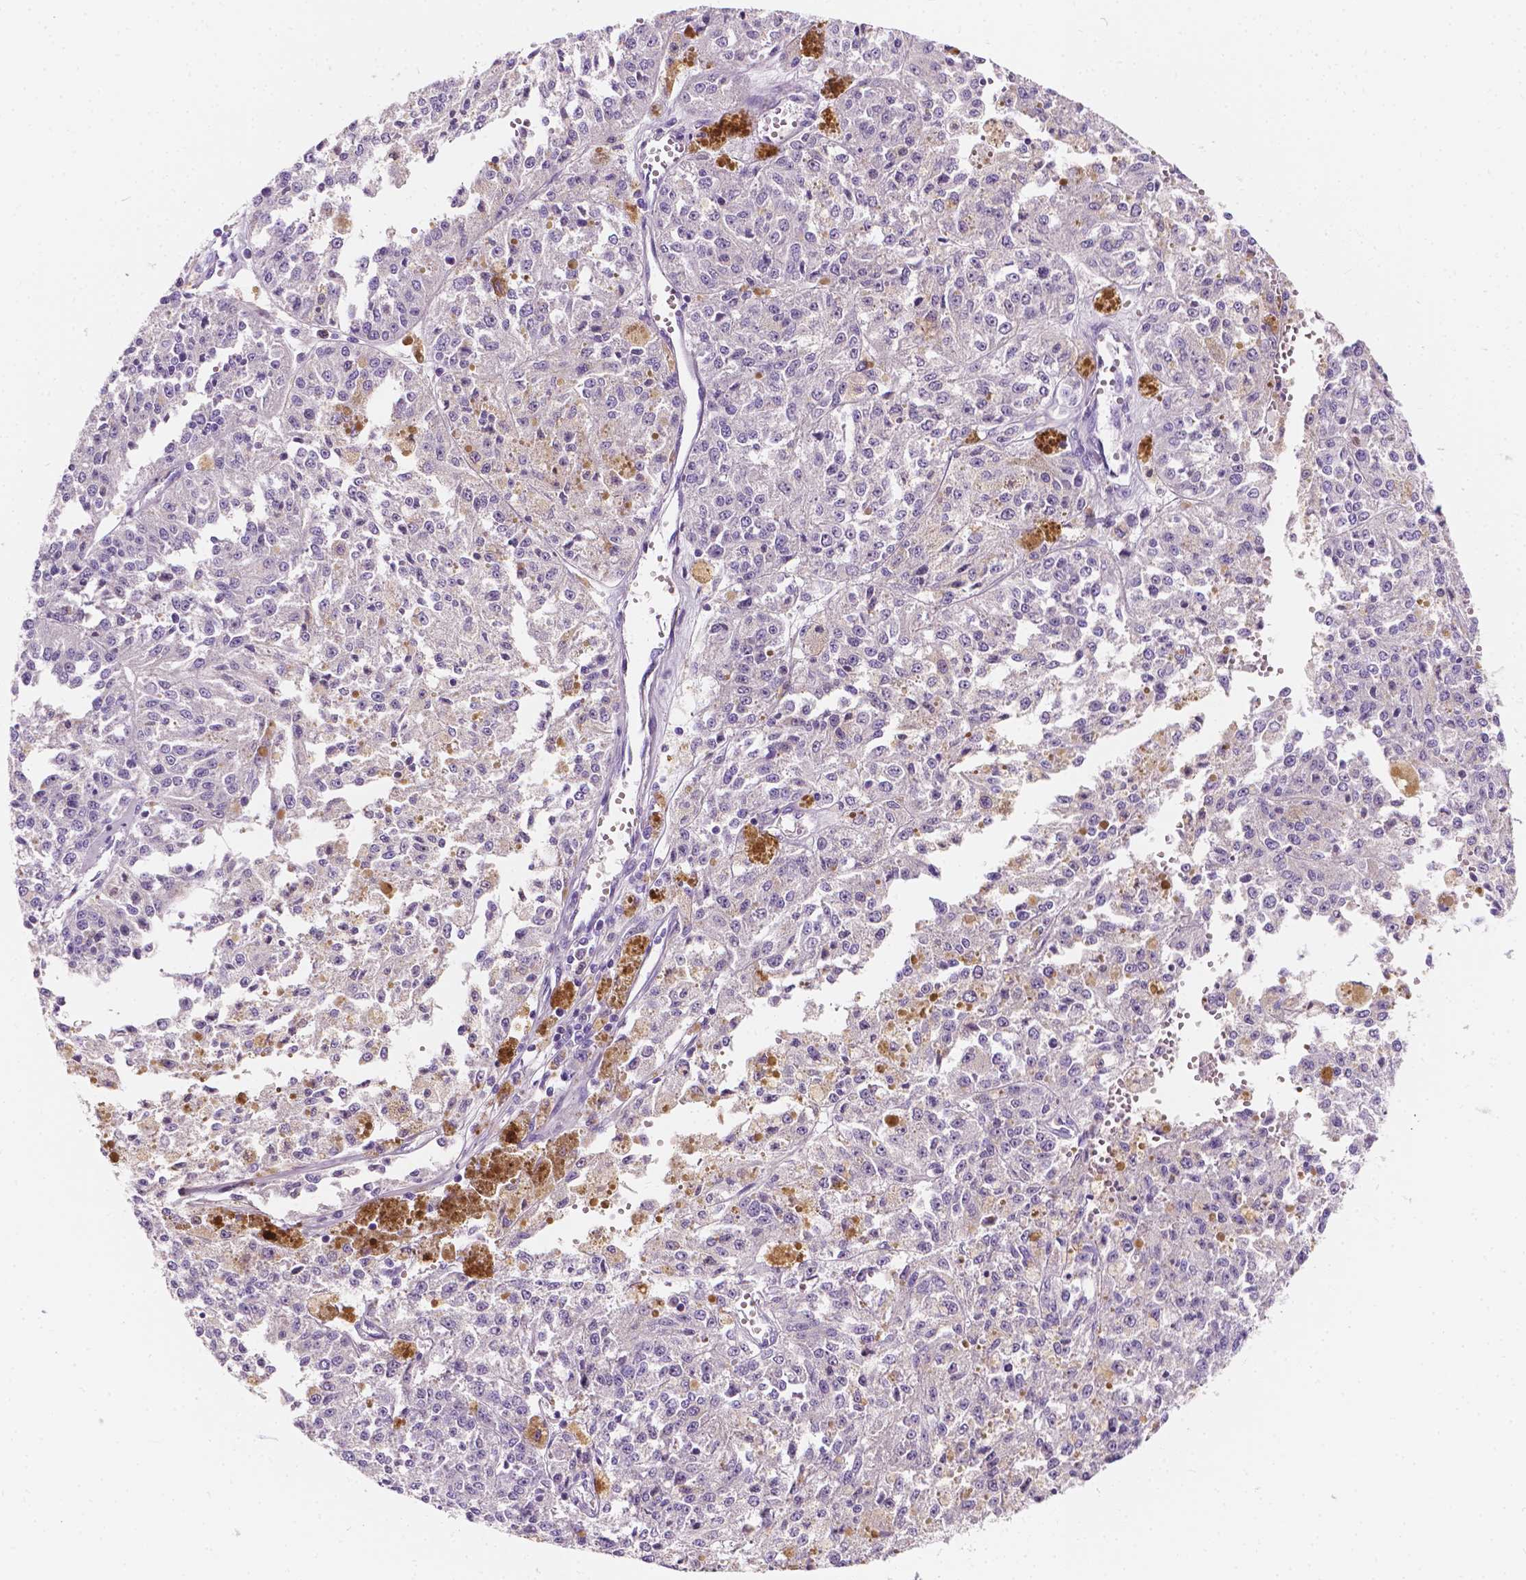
{"staining": {"intensity": "negative", "quantity": "none", "location": "none"}, "tissue": "melanoma", "cell_type": "Tumor cells", "image_type": "cancer", "snomed": [{"axis": "morphology", "description": "Malignant melanoma, Metastatic site"}, {"axis": "topography", "description": "Lymph node"}], "caption": "This is an IHC micrograph of melanoma. There is no staining in tumor cells.", "gene": "SIRT2", "patient": {"sex": "female", "age": 64}}